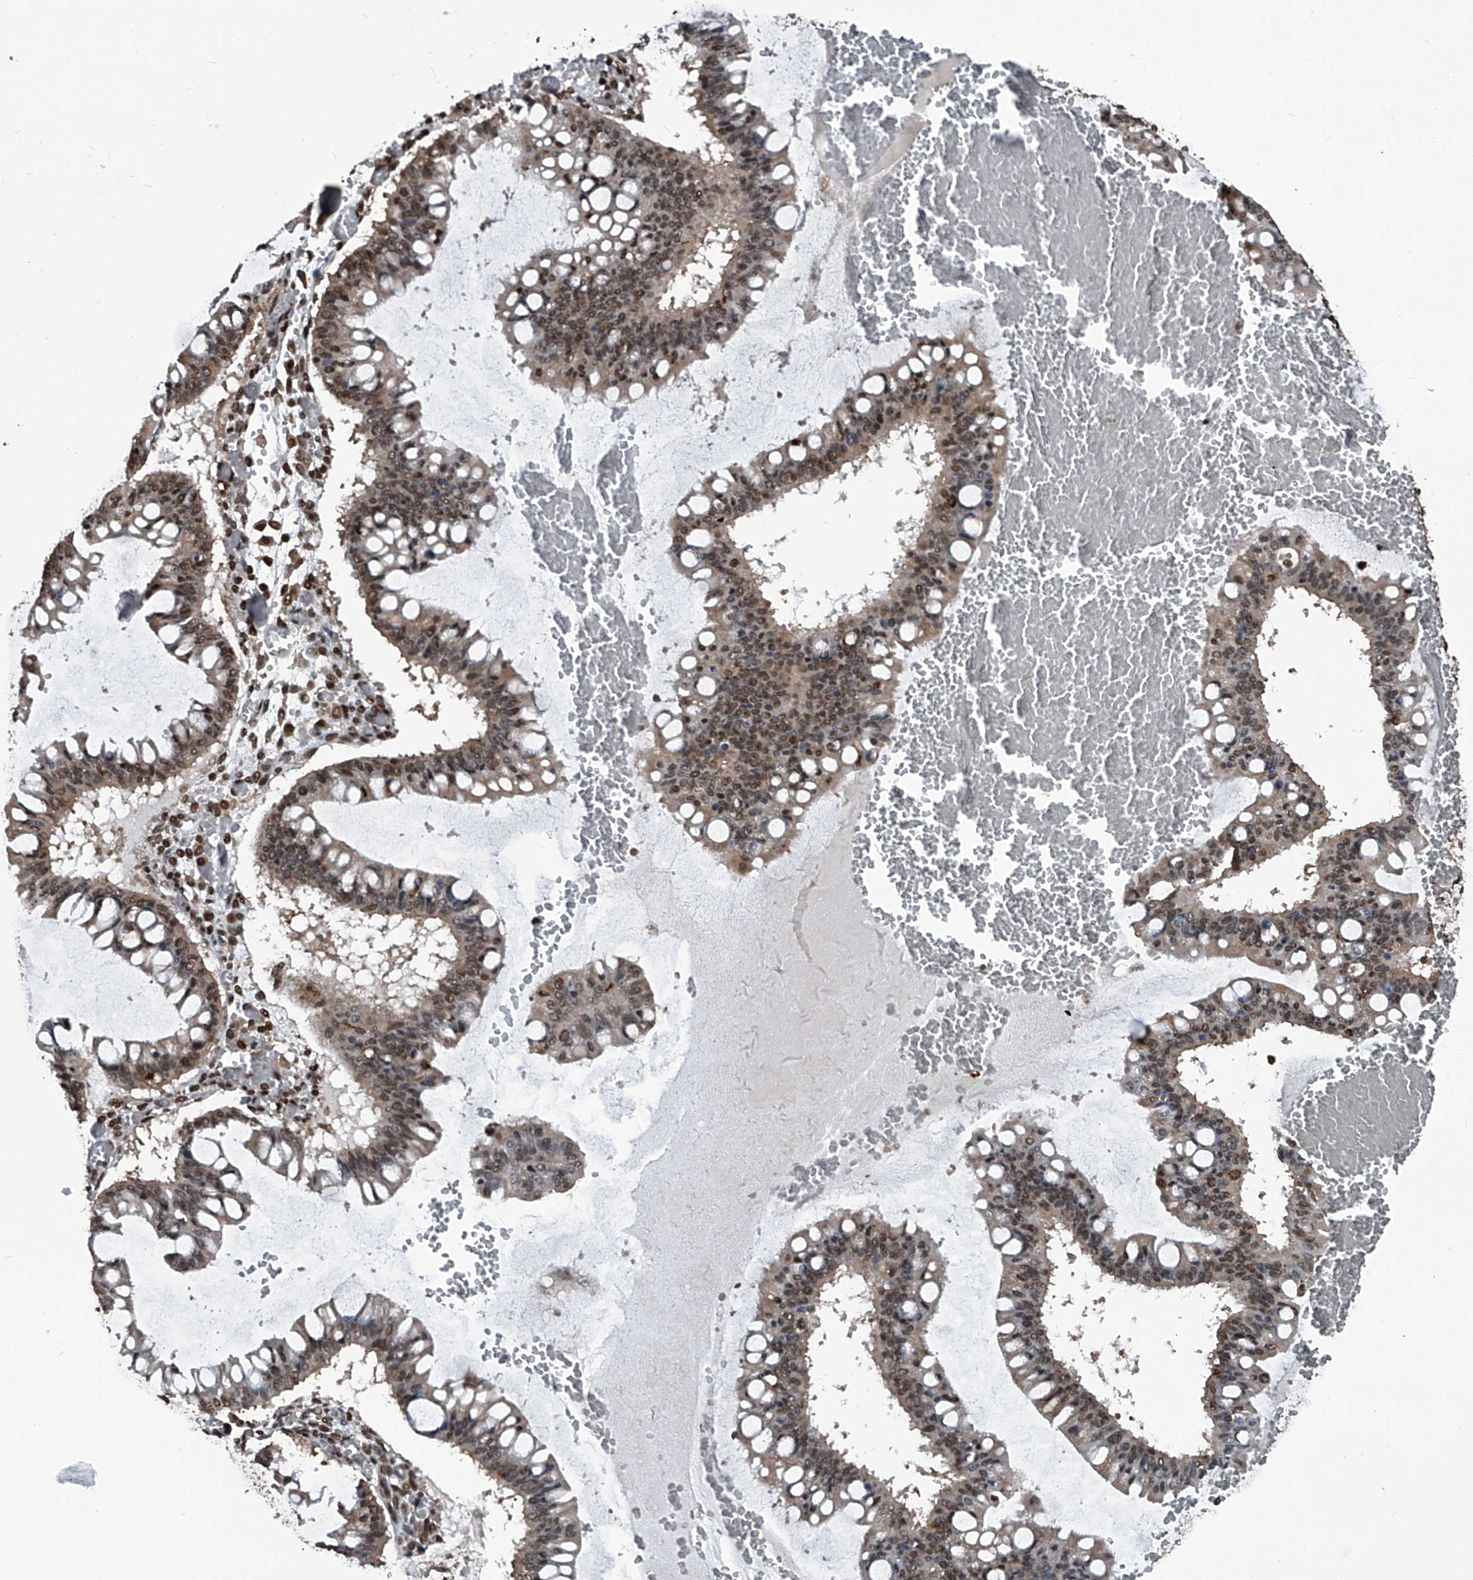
{"staining": {"intensity": "moderate", "quantity": ">75%", "location": "nuclear"}, "tissue": "ovarian cancer", "cell_type": "Tumor cells", "image_type": "cancer", "snomed": [{"axis": "morphology", "description": "Cystadenocarcinoma, mucinous, NOS"}, {"axis": "topography", "description": "Ovary"}], "caption": "There is medium levels of moderate nuclear positivity in tumor cells of mucinous cystadenocarcinoma (ovarian), as demonstrated by immunohistochemical staining (brown color).", "gene": "FKBP5", "patient": {"sex": "female", "age": 73}}